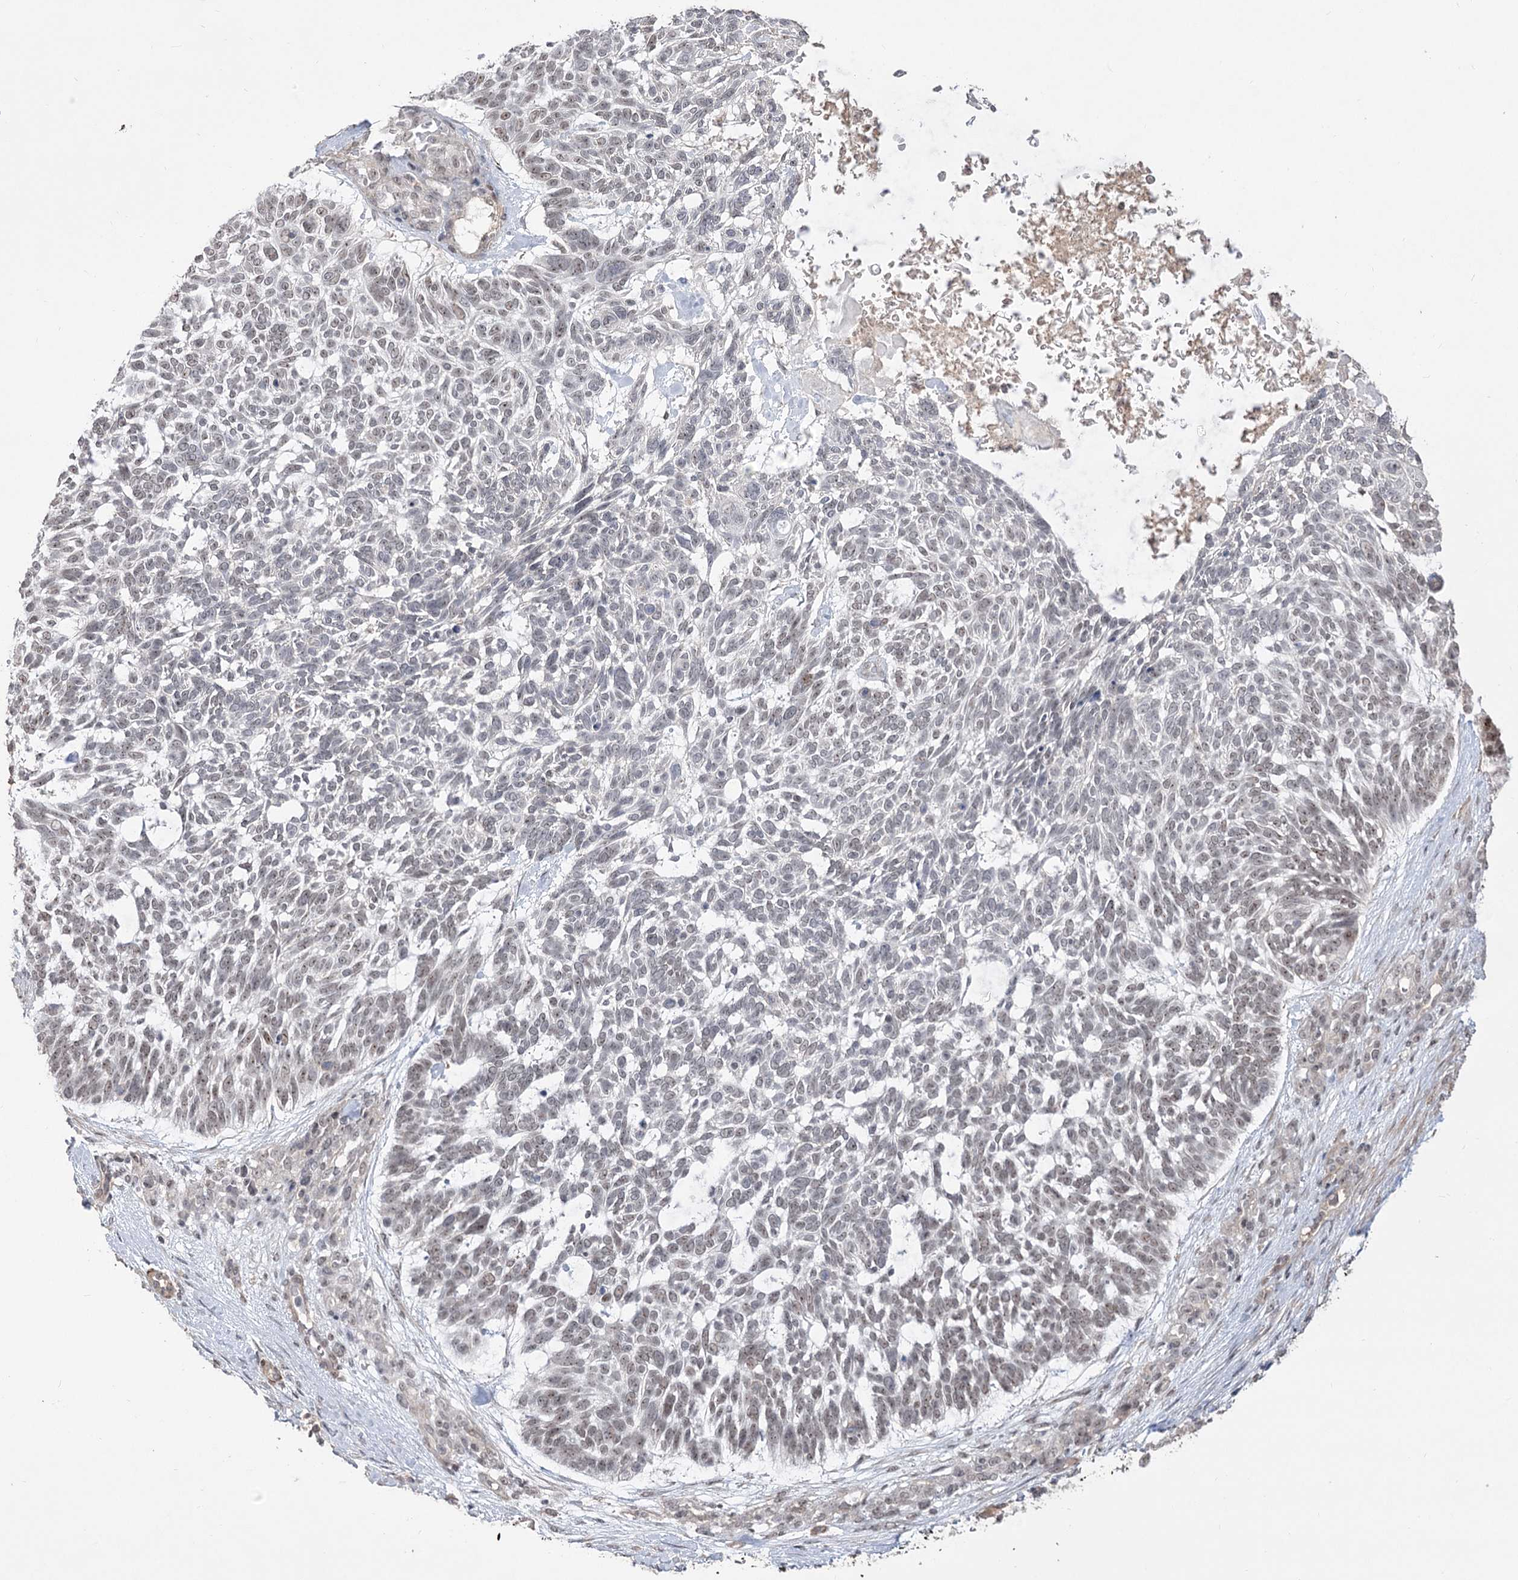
{"staining": {"intensity": "negative", "quantity": "none", "location": "none"}, "tissue": "skin cancer", "cell_type": "Tumor cells", "image_type": "cancer", "snomed": [{"axis": "morphology", "description": "Basal cell carcinoma"}, {"axis": "topography", "description": "Skin"}], "caption": "Tumor cells show no significant protein staining in skin cancer. (DAB immunohistochemistry (IHC) visualized using brightfield microscopy, high magnification).", "gene": "ZSCAN23", "patient": {"sex": "male", "age": 88}}